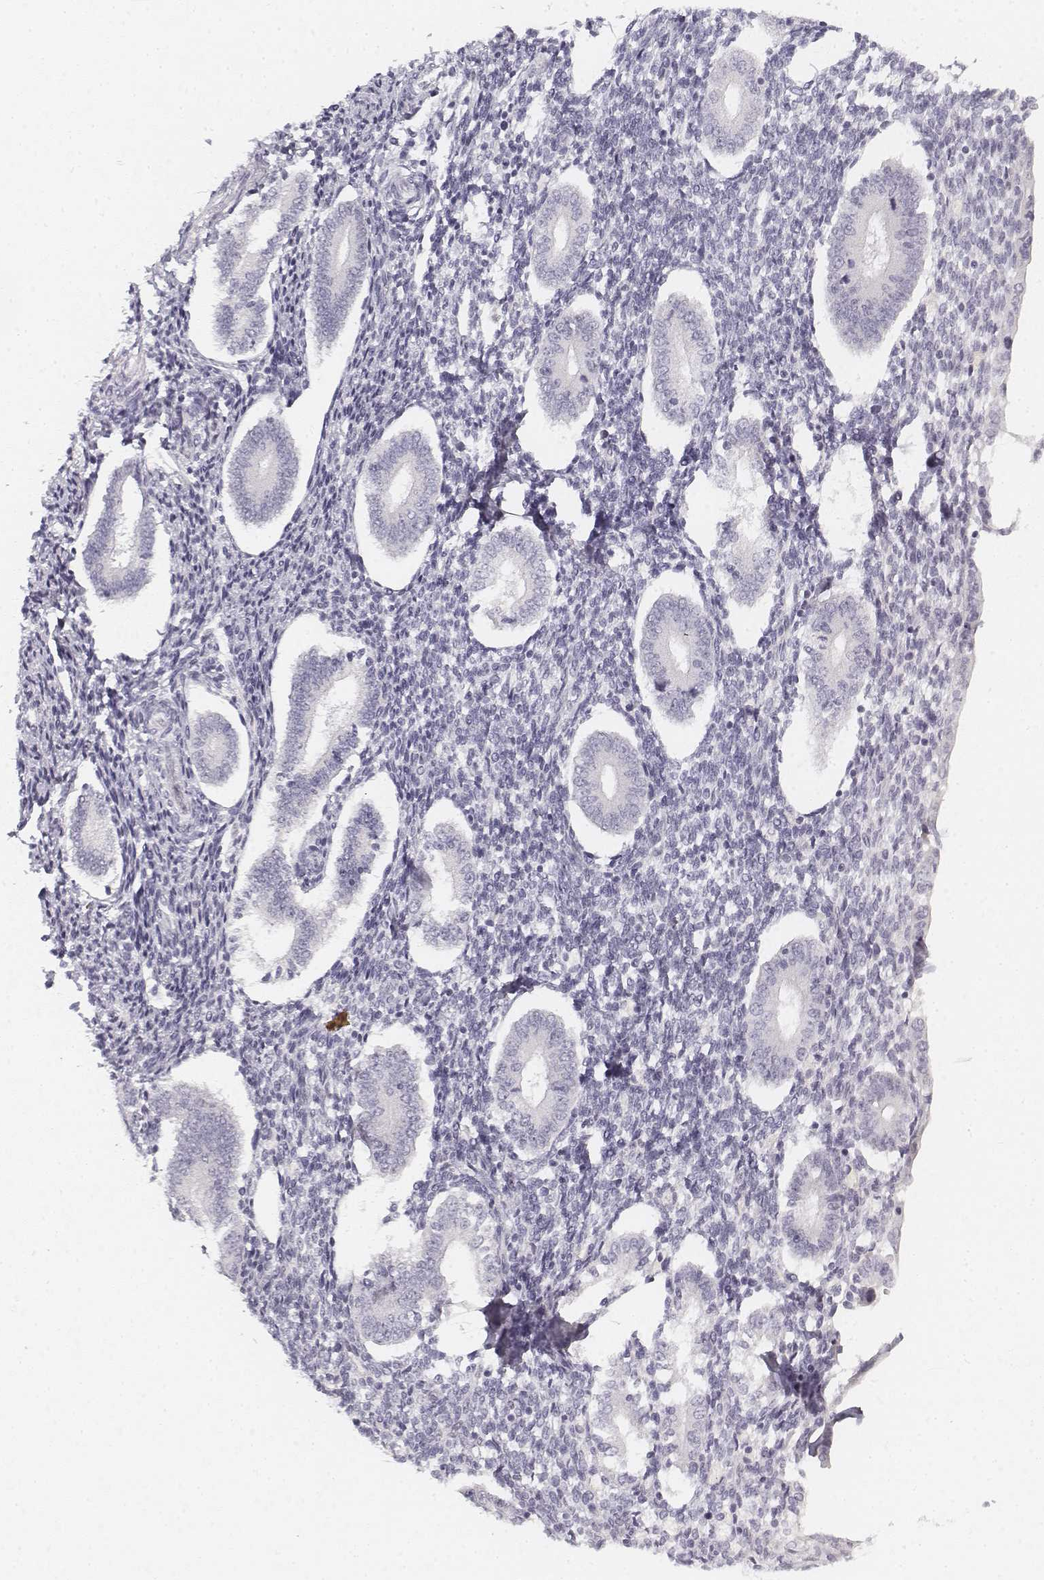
{"staining": {"intensity": "negative", "quantity": "none", "location": "none"}, "tissue": "endometrium", "cell_type": "Cells in endometrial stroma", "image_type": "normal", "snomed": [{"axis": "morphology", "description": "Normal tissue, NOS"}, {"axis": "topography", "description": "Endometrium"}], "caption": "A high-resolution histopathology image shows IHC staining of unremarkable endometrium, which demonstrates no significant staining in cells in endometrial stroma.", "gene": "KRTAP2", "patient": {"sex": "female", "age": 40}}